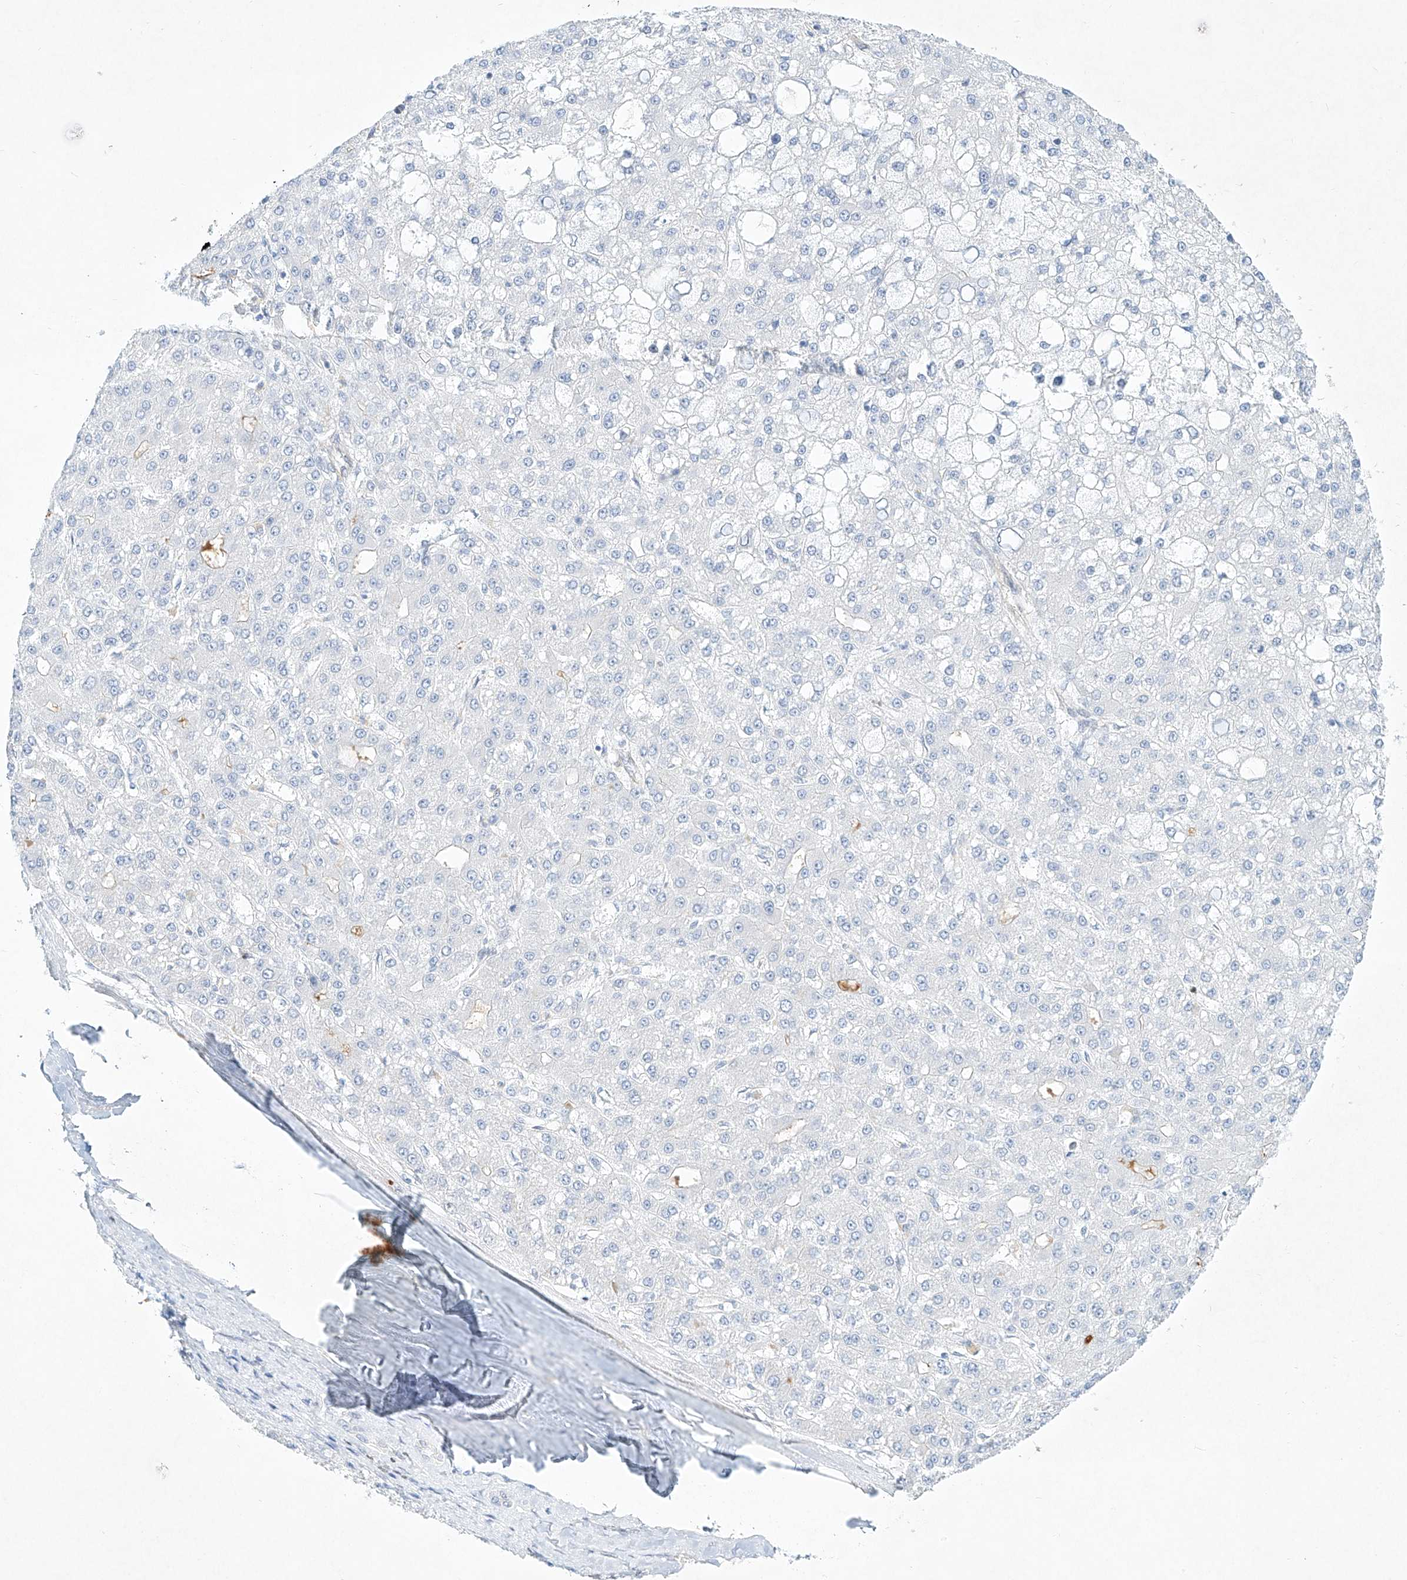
{"staining": {"intensity": "negative", "quantity": "none", "location": "none"}, "tissue": "liver cancer", "cell_type": "Tumor cells", "image_type": "cancer", "snomed": [{"axis": "morphology", "description": "Carcinoma, Hepatocellular, NOS"}, {"axis": "topography", "description": "Liver"}], "caption": "Hepatocellular carcinoma (liver) stained for a protein using IHC exhibits no staining tumor cells.", "gene": "REEP2", "patient": {"sex": "male", "age": 67}}